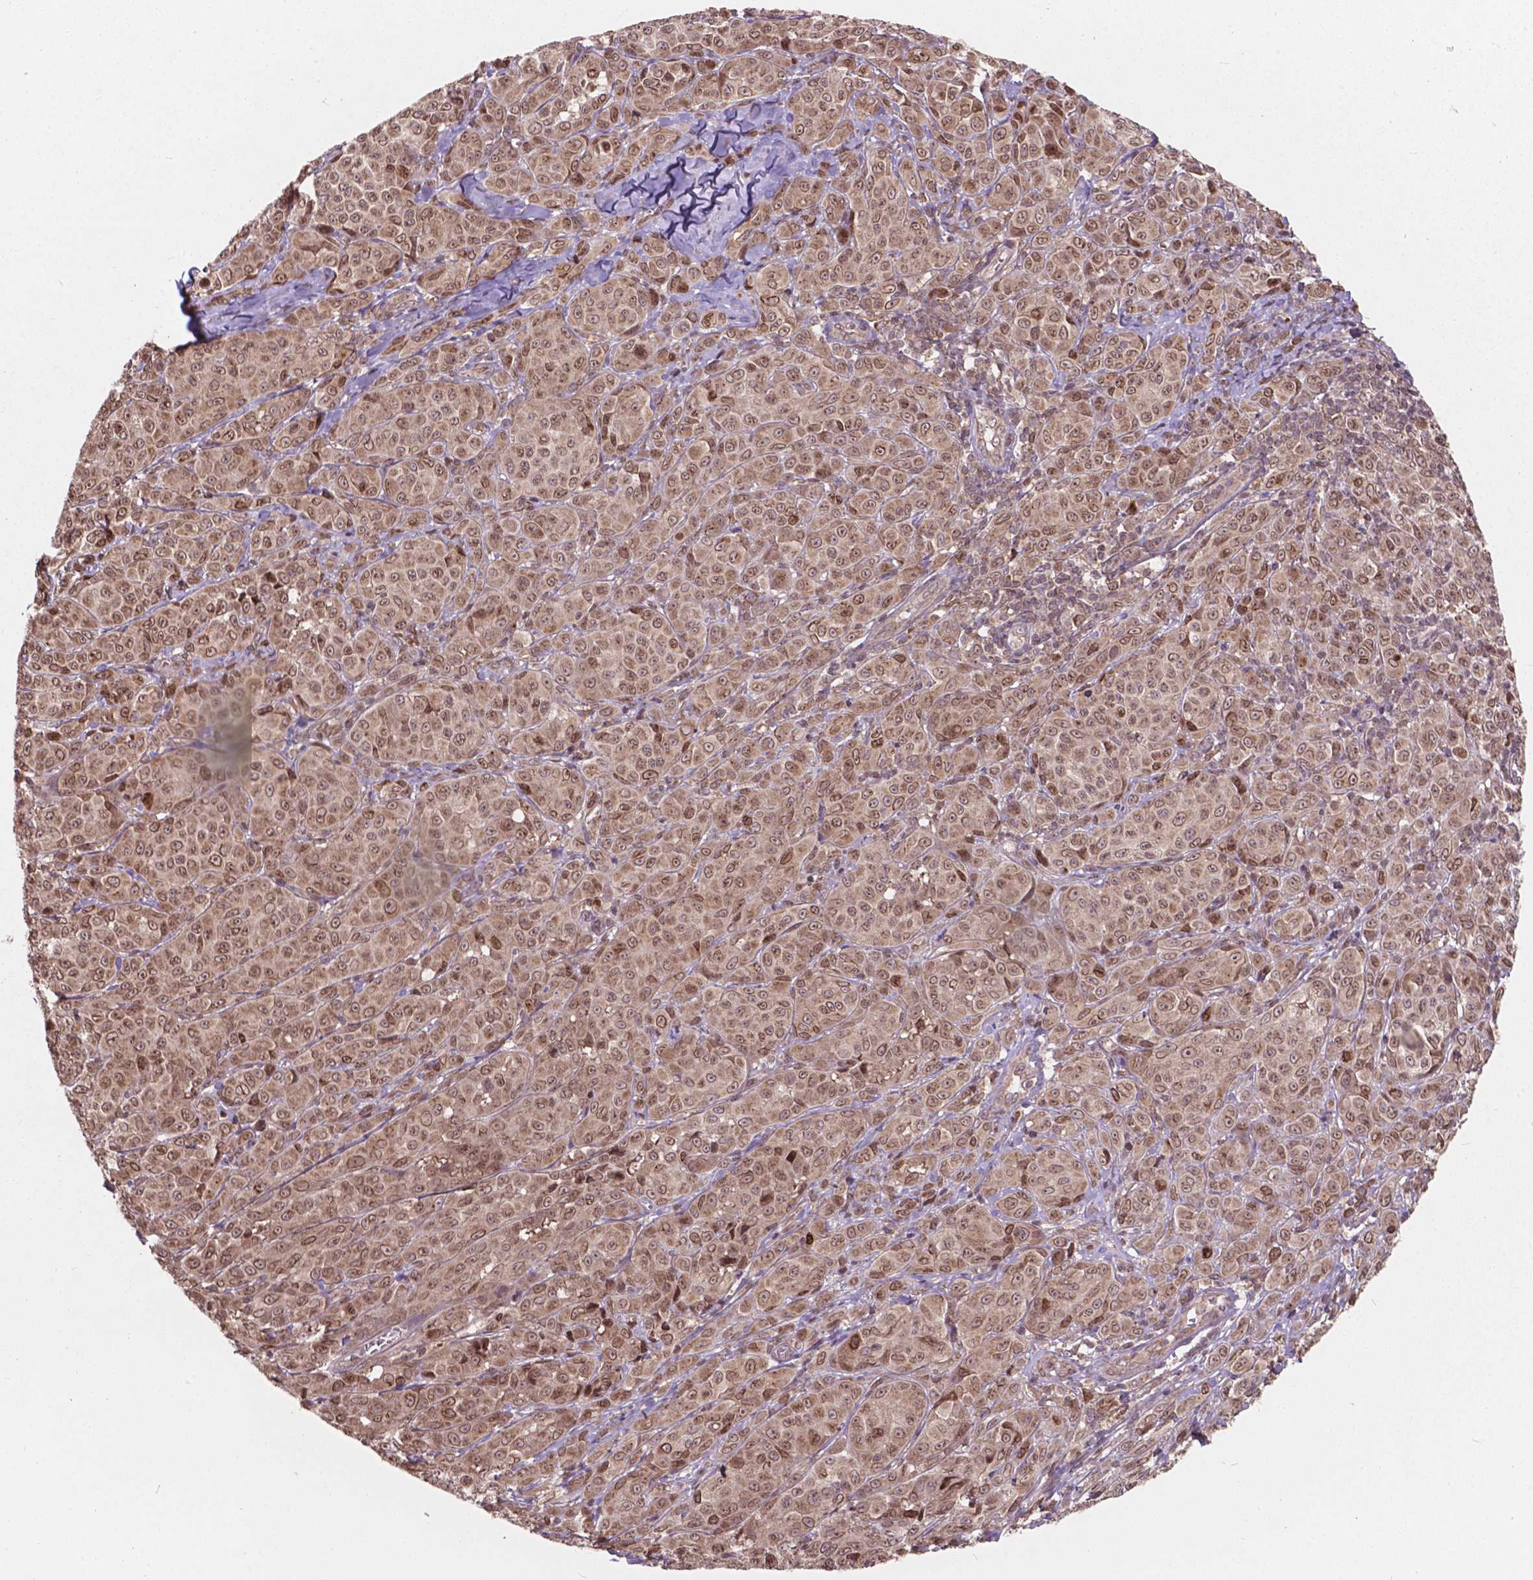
{"staining": {"intensity": "moderate", "quantity": ">75%", "location": "cytoplasmic/membranous,nuclear"}, "tissue": "melanoma", "cell_type": "Tumor cells", "image_type": "cancer", "snomed": [{"axis": "morphology", "description": "Malignant melanoma, NOS"}, {"axis": "topography", "description": "Skin"}], "caption": "Human melanoma stained with a brown dye shows moderate cytoplasmic/membranous and nuclear positive staining in about >75% of tumor cells.", "gene": "MRPL33", "patient": {"sex": "male", "age": 89}}